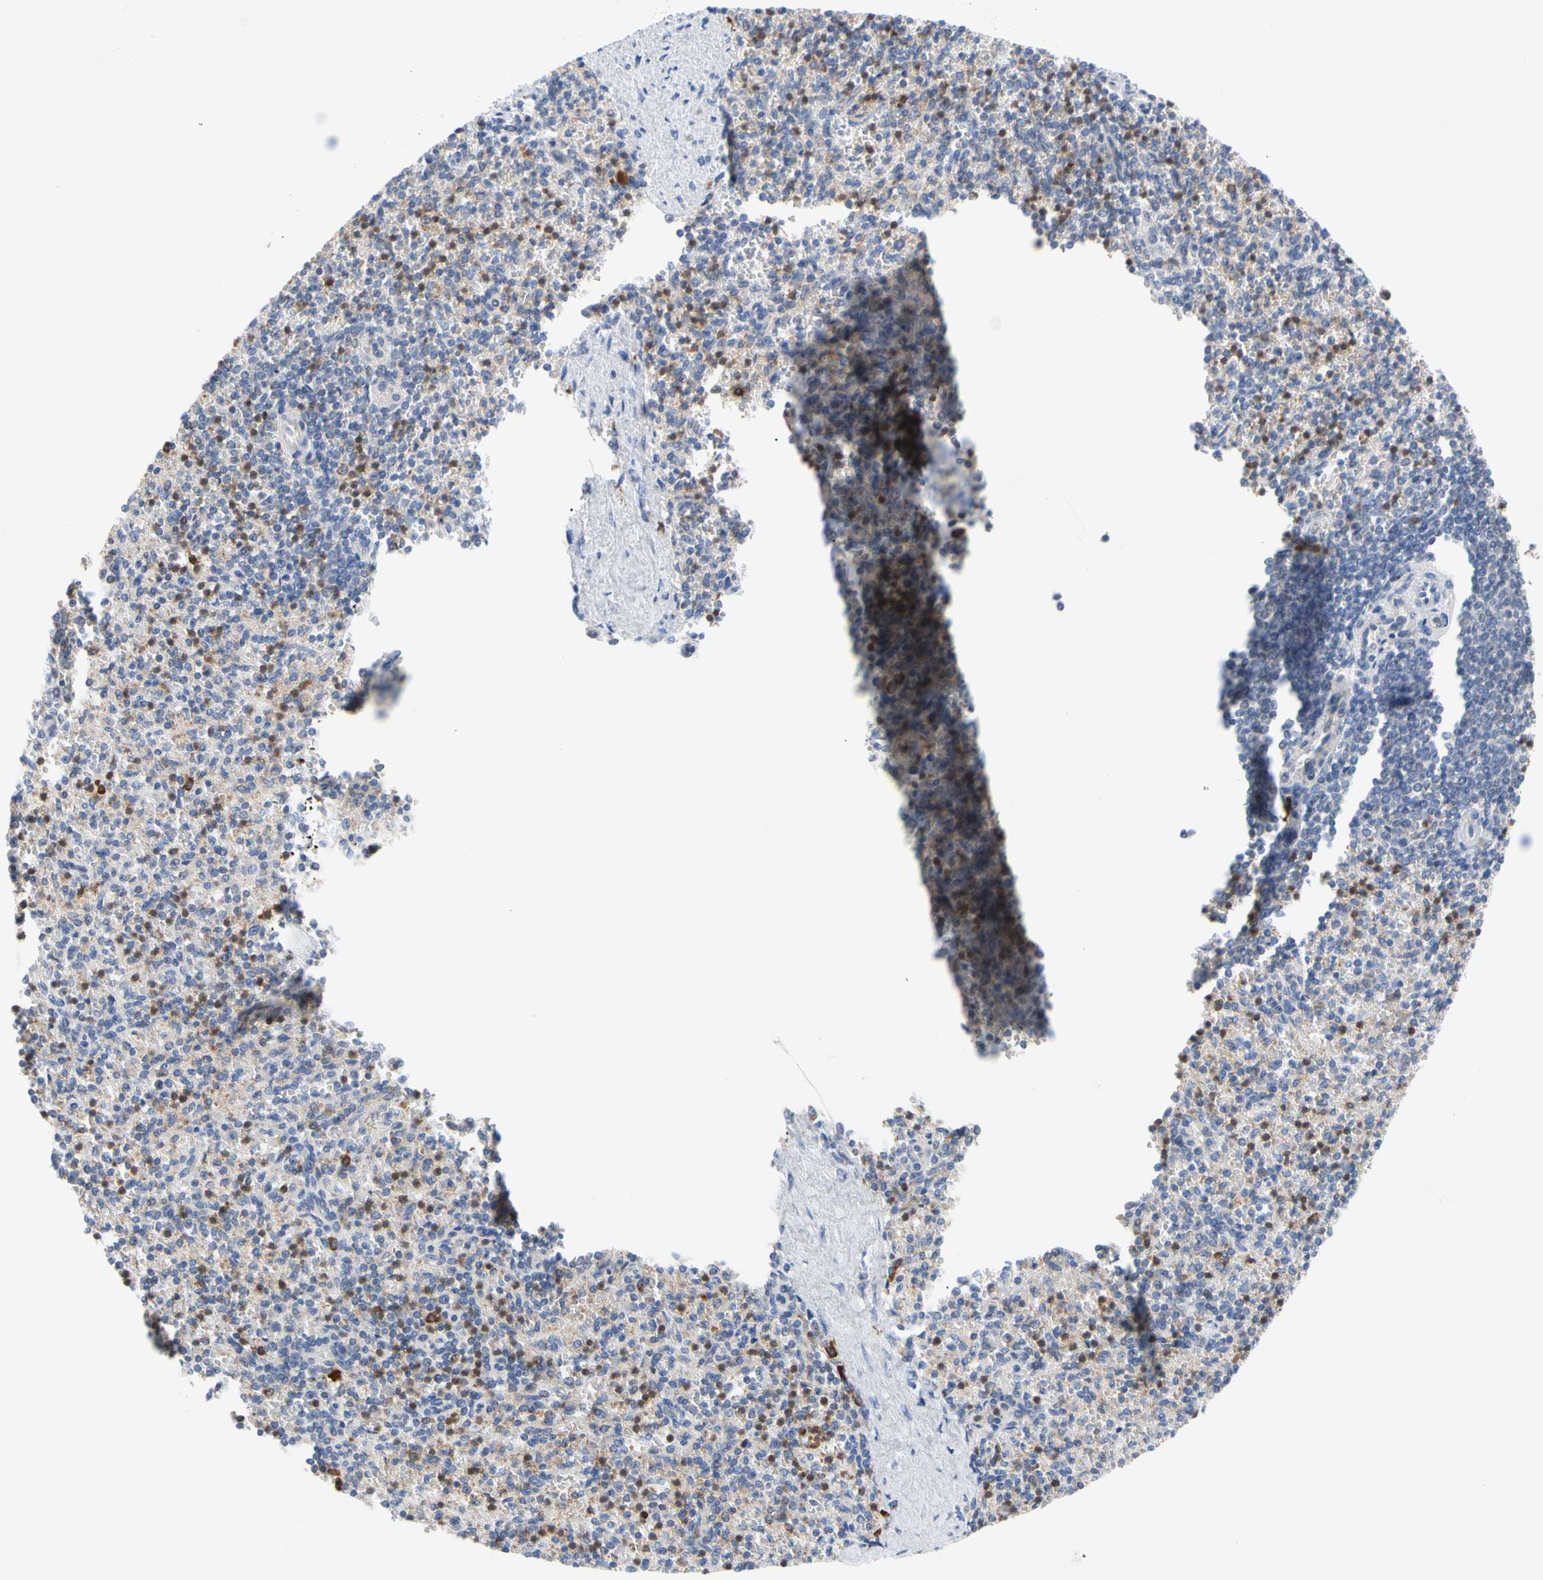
{"staining": {"intensity": "moderate", "quantity": "25%-75%", "location": "cytoplasmic/membranous"}, "tissue": "spleen", "cell_type": "Cells in red pulp", "image_type": "normal", "snomed": [{"axis": "morphology", "description": "Normal tissue, NOS"}, {"axis": "topography", "description": "Spleen"}], "caption": "Moderate cytoplasmic/membranous expression is identified in about 25%-75% of cells in red pulp in normal spleen. The staining is performed using DAB (3,3'-diaminobenzidine) brown chromogen to label protein expression. The nuclei are counter-stained blue using hematoxylin.", "gene": "MCL1", "patient": {"sex": "female", "age": 74}}